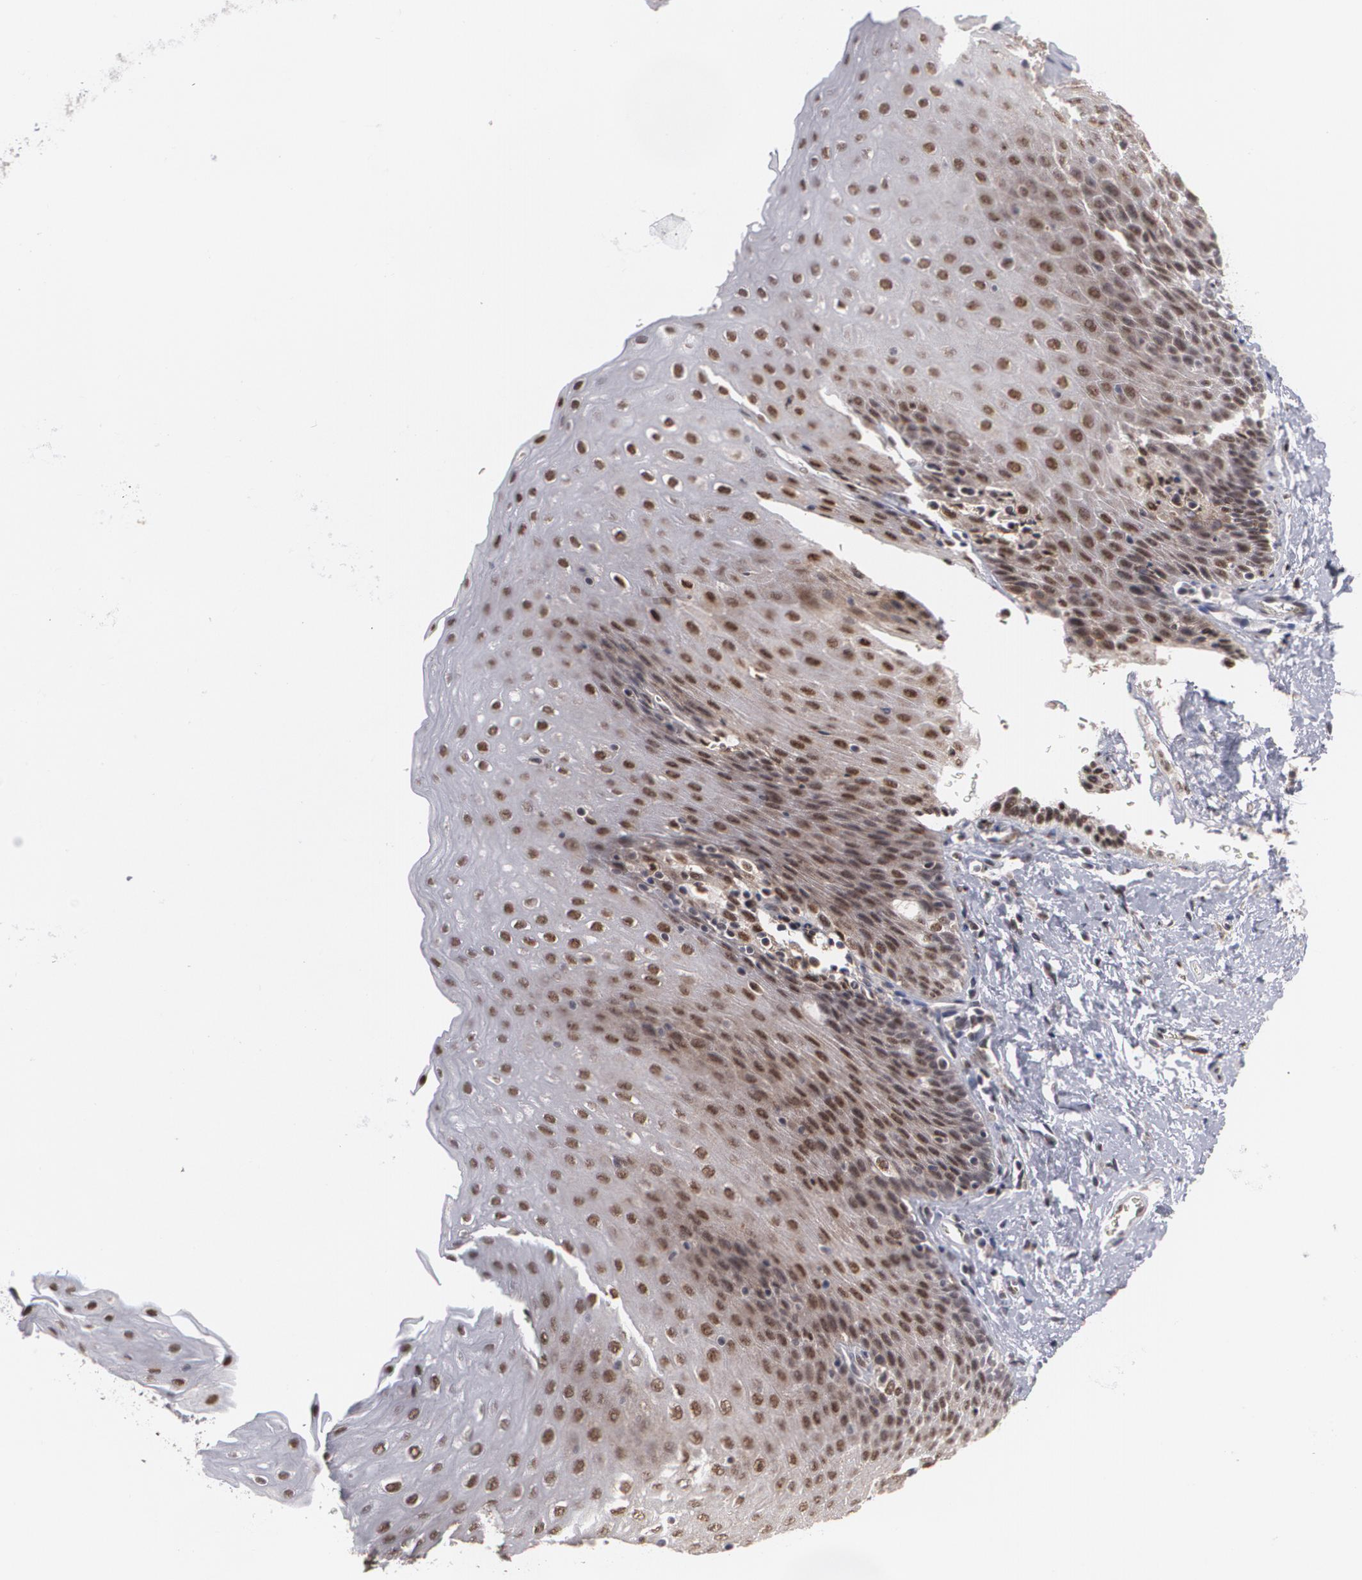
{"staining": {"intensity": "strong", "quantity": ">75%", "location": "nuclear"}, "tissue": "esophagus", "cell_type": "Squamous epithelial cells", "image_type": "normal", "snomed": [{"axis": "morphology", "description": "Normal tissue, NOS"}, {"axis": "topography", "description": "Esophagus"}], "caption": "This histopathology image displays immunohistochemistry (IHC) staining of normal human esophagus, with high strong nuclear staining in about >75% of squamous epithelial cells.", "gene": "INTS6L", "patient": {"sex": "female", "age": 61}}